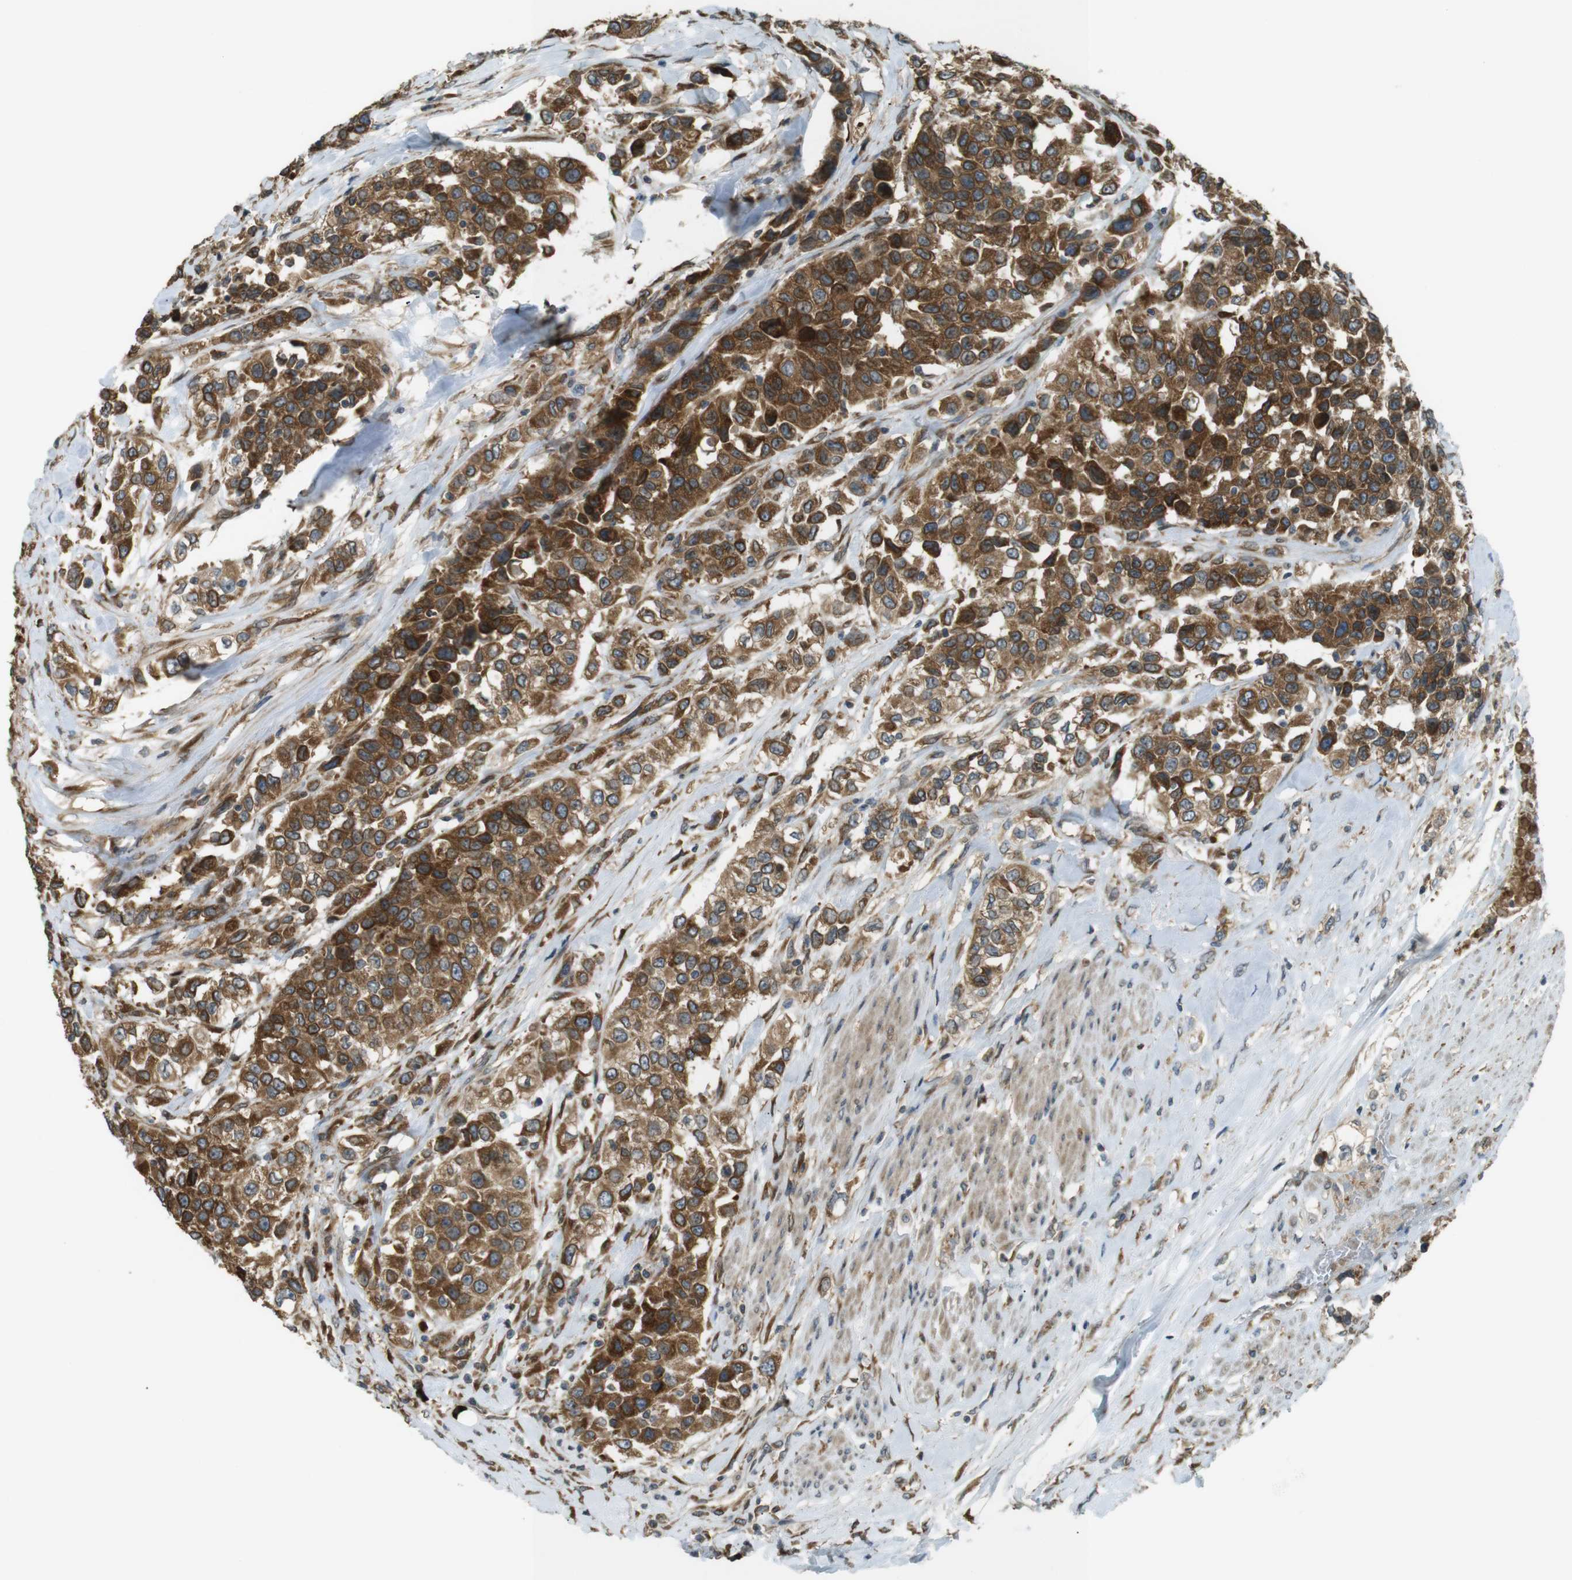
{"staining": {"intensity": "moderate", "quantity": ">75%", "location": "cytoplasmic/membranous"}, "tissue": "urothelial cancer", "cell_type": "Tumor cells", "image_type": "cancer", "snomed": [{"axis": "morphology", "description": "Urothelial carcinoma, High grade"}, {"axis": "topography", "description": "Urinary bladder"}], "caption": "Urothelial carcinoma (high-grade) was stained to show a protein in brown. There is medium levels of moderate cytoplasmic/membranous staining in approximately >75% of tumor cells.", "gene": "TMED4", "patient": {"sex": "female", "age": 80}}